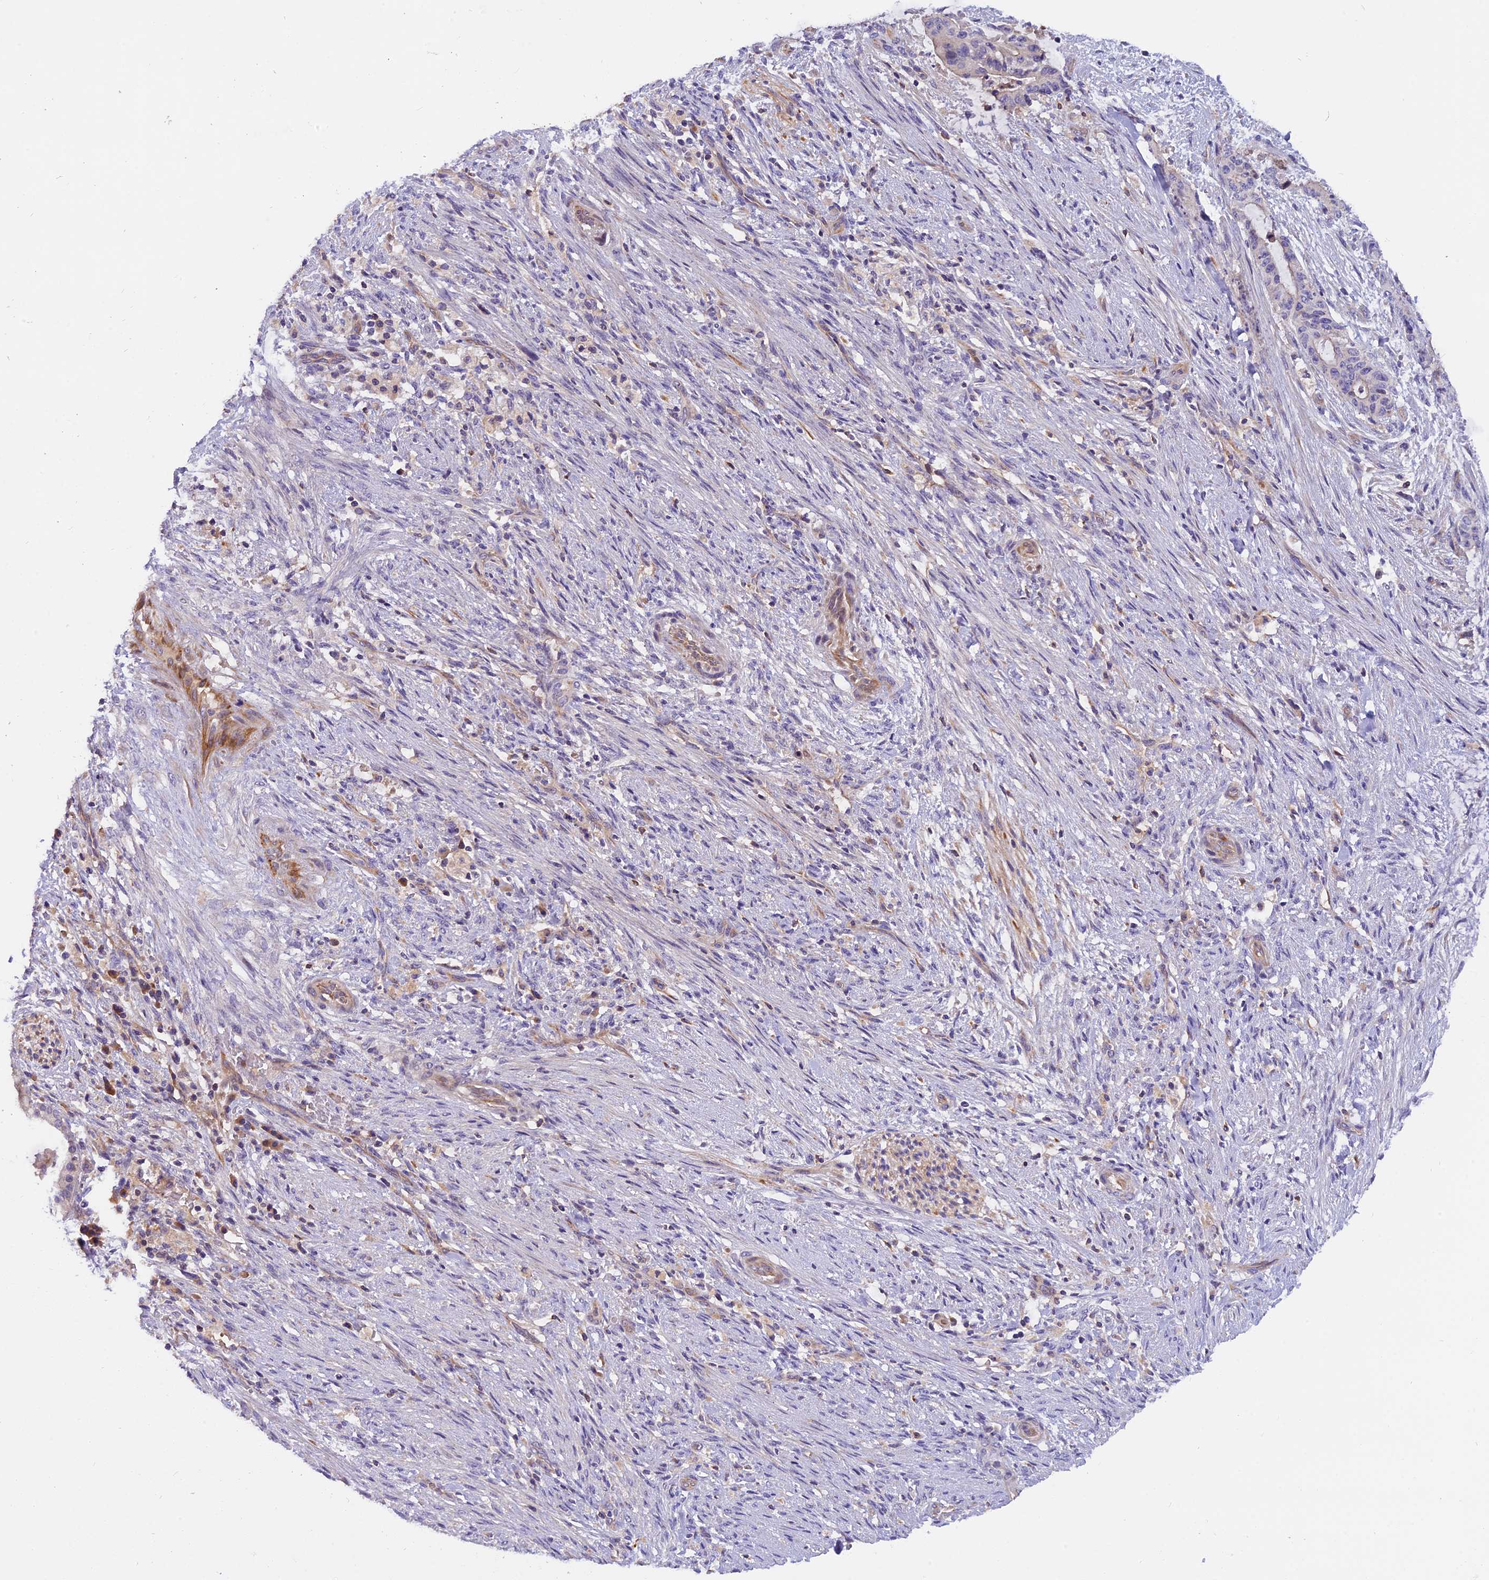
{"staining": {"intensity": "negative", "quantity": "none", "location": "none"}, "tissue": "liver cancer", "cell_type": "Tumor cells", "image_type": "cancer", "snomed": [{"axis": "morphology", "description": "Normal tissue, NOS"}, {"axis": "morphology", "description": "Cholangiocarcinoma"}, {"axis": "topography", "description": "Liver"}, {"axis": "topography", "description": "Peripheral nerve tissue"}], "caption": "This image is of liver cancer (cholangiocarcinoma) stained with immunohistochemistry (IHC) to label a protein in brown with the nuclei are counter-stained blue. There is no positivity in tumor cells. (Immunohistochemistry, brightfield microscopy, high magnification).", "gene": "CCDC32", "patient": {"sex": "female", "age": 73}}